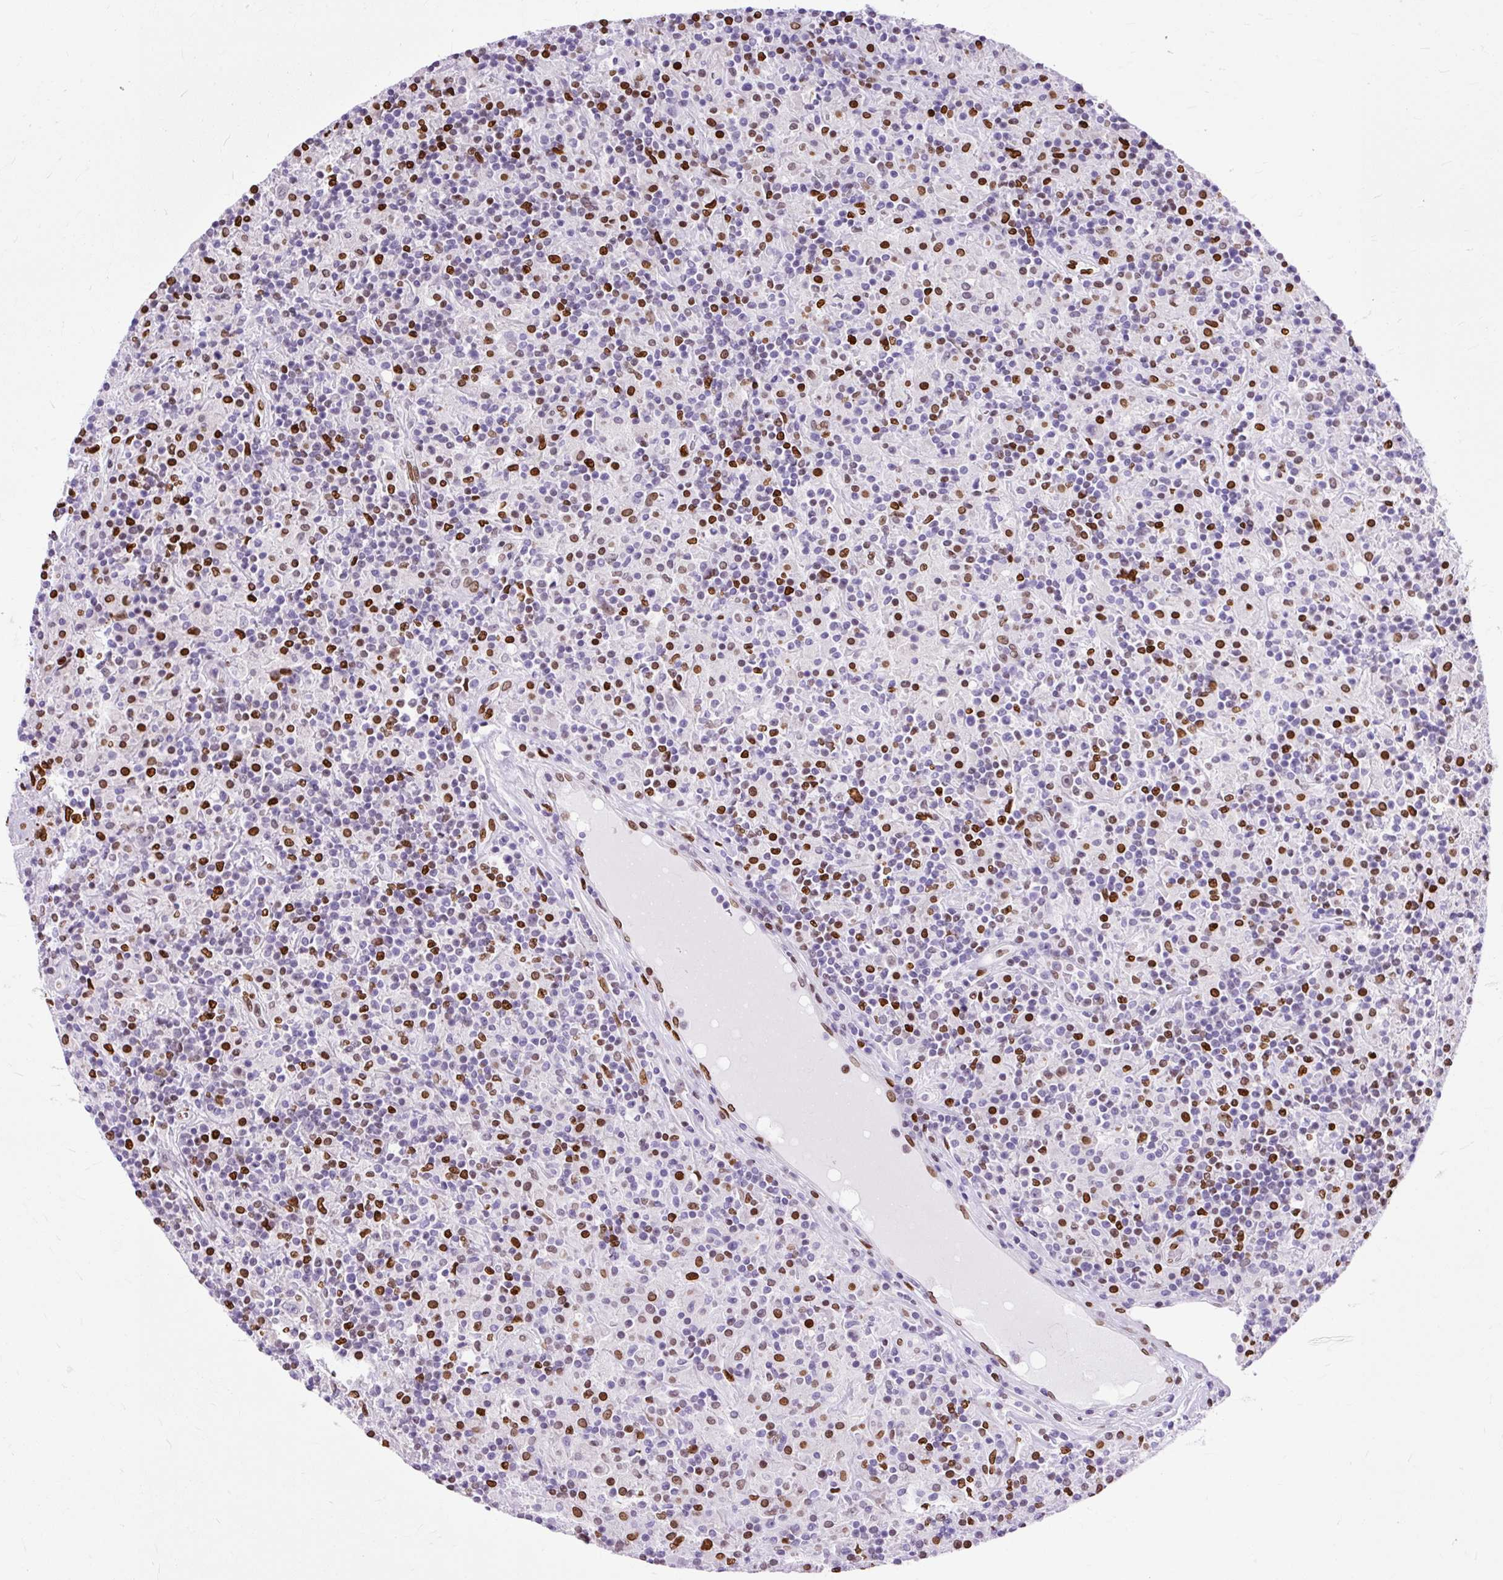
{"staining": {"intensity": "weak", "quantity": "<25%", "location": "nuclear"}, "tissue": "lymphoma", "cell_type": "Tumor cells", "image_type": "cancer", "snomed": [{"axis": "morphology", "description": "Hodgkin's disease, NOS"}, {"axis": "topography", "description": "Lymph node"}], "caption": "The immunohistochemistry (IHC) image has no significant staining in tumor cells of lymphoma tissue.", "gene": "TMEM184C", "patient": {"sex": "male", "age": 70}}